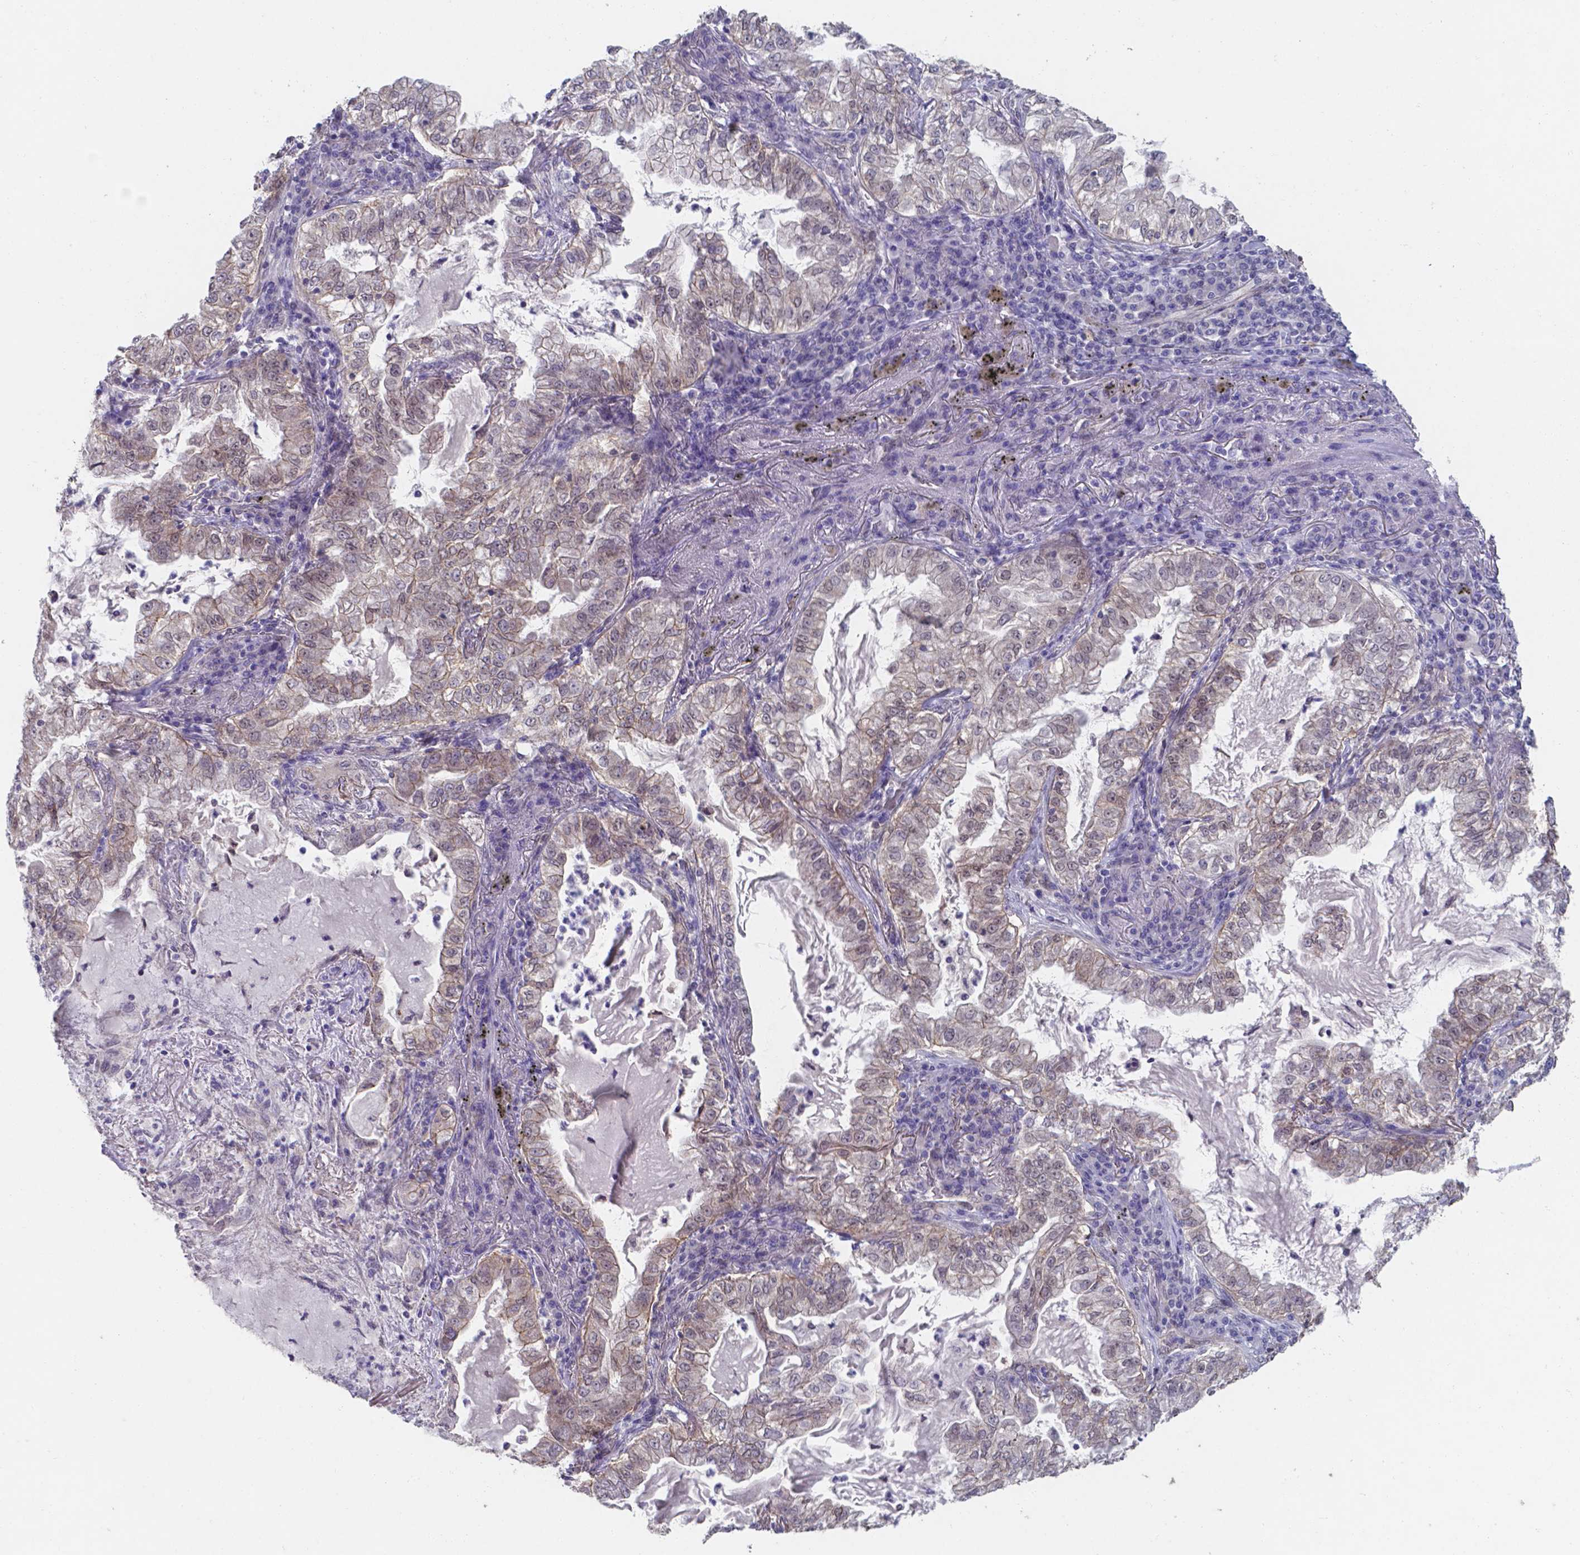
{"staining": {"intensity": "weak", "quantity": "25%-75%", "location": "cytoplasmic/membranous"}, "tissue": "lung cancer", "cell_type": "Tumor cells", "image_type": "cancer", "snomed": [{"axis": "morphology", "description": "Adenocarcinoma, NOS"}, {"axis": "topography", "description": "Lung"}], "caption": "Protein analysis of lung adenocarcinoma tissue demonstrates weak cytoplasmic/membranous positivity in approximately 25%-75% of tumor cells. The staining is performed using DAB brown chromogen to label protein expression. The nuclei are counter-stained blue using hematoxylin.", "gene": "UBE2E2", "patient": {"sex": "female", "age": 73}}